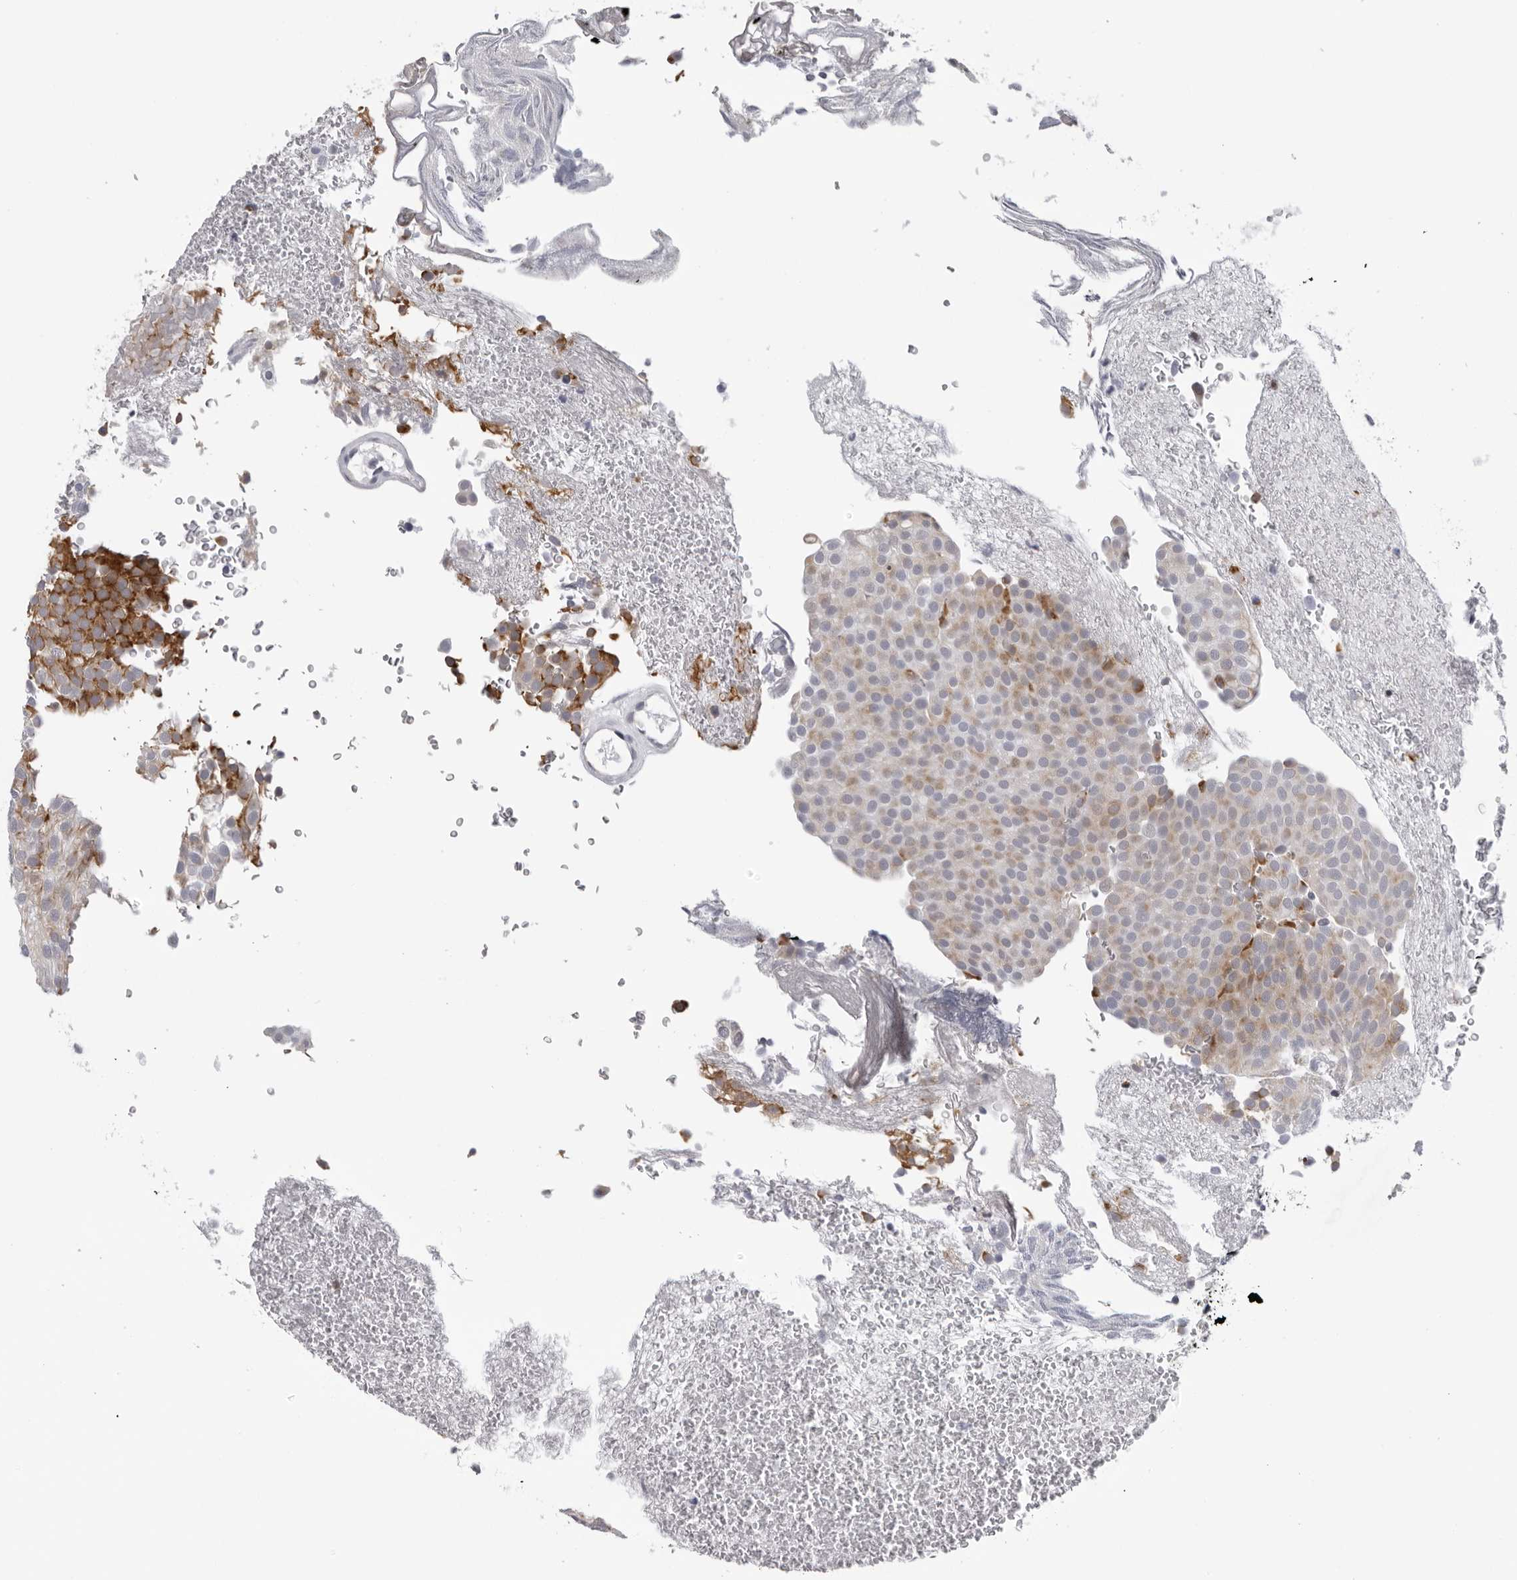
{"staining": {"intensity": "moderate", "quantity": "<25%", "location": "cytoplasmic/membranous"}, "tissue": "urothelial cancer", "cell_type": "Tumor cells", "image_type": "cancer", "snomed": [{"axis": "morphology", "description": "Urothelial carcinoma, Low grade"}, {"axis": "topography", "description": "Urinary bladder"}], "caption": "Urothelial carcinoma (low-grade) stained for a protein demonstrates moderate cytoplasmic/membranous positivity in tumor cells.", "gene": "CPT2", "patient": {"sex": "male", "age": 78}}